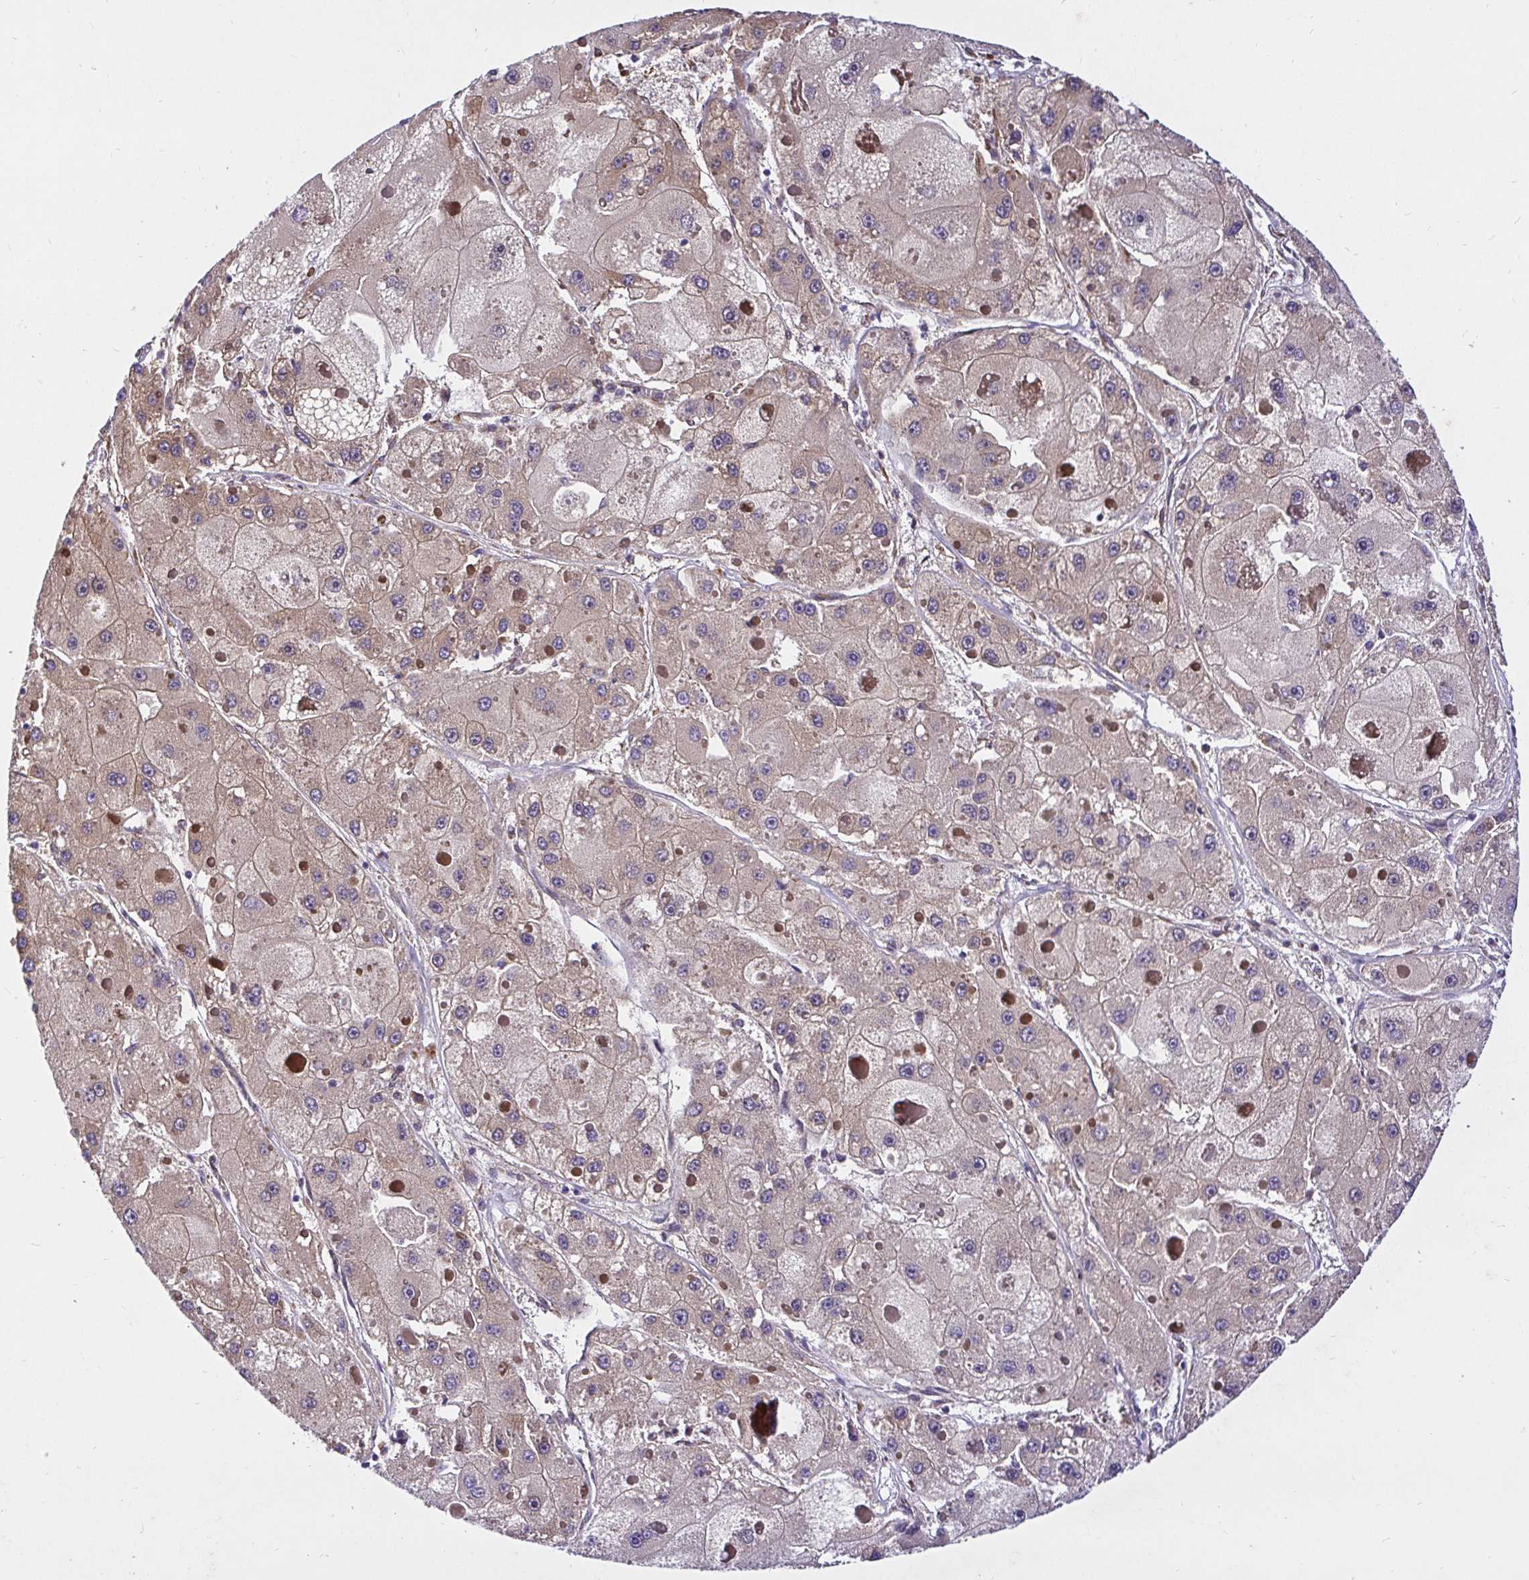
{"staining": {"intensity": "moderate", "quantity": "25%-75%", "location": "cytoplasmic/membranous"}, "tissue": "liver cancer", "cell_type": "Tumor cells", "image_type": "cancer", "snomed": [{"axis": "morphology", "description": "Carcinoma, Hepatocellular, NOS"}, {"axis": "topography", "description": "Liver"}], "caption": "Approximately 25%-75% of tumor cells in hepatocellular carcinoma (liver) exhibit moderate cytoplasmic/membranous protein positivity as visualized by brown immunohistochemical staining.", "gene": "CCDC122", "patient": {"sex": "female", "age": 73}}